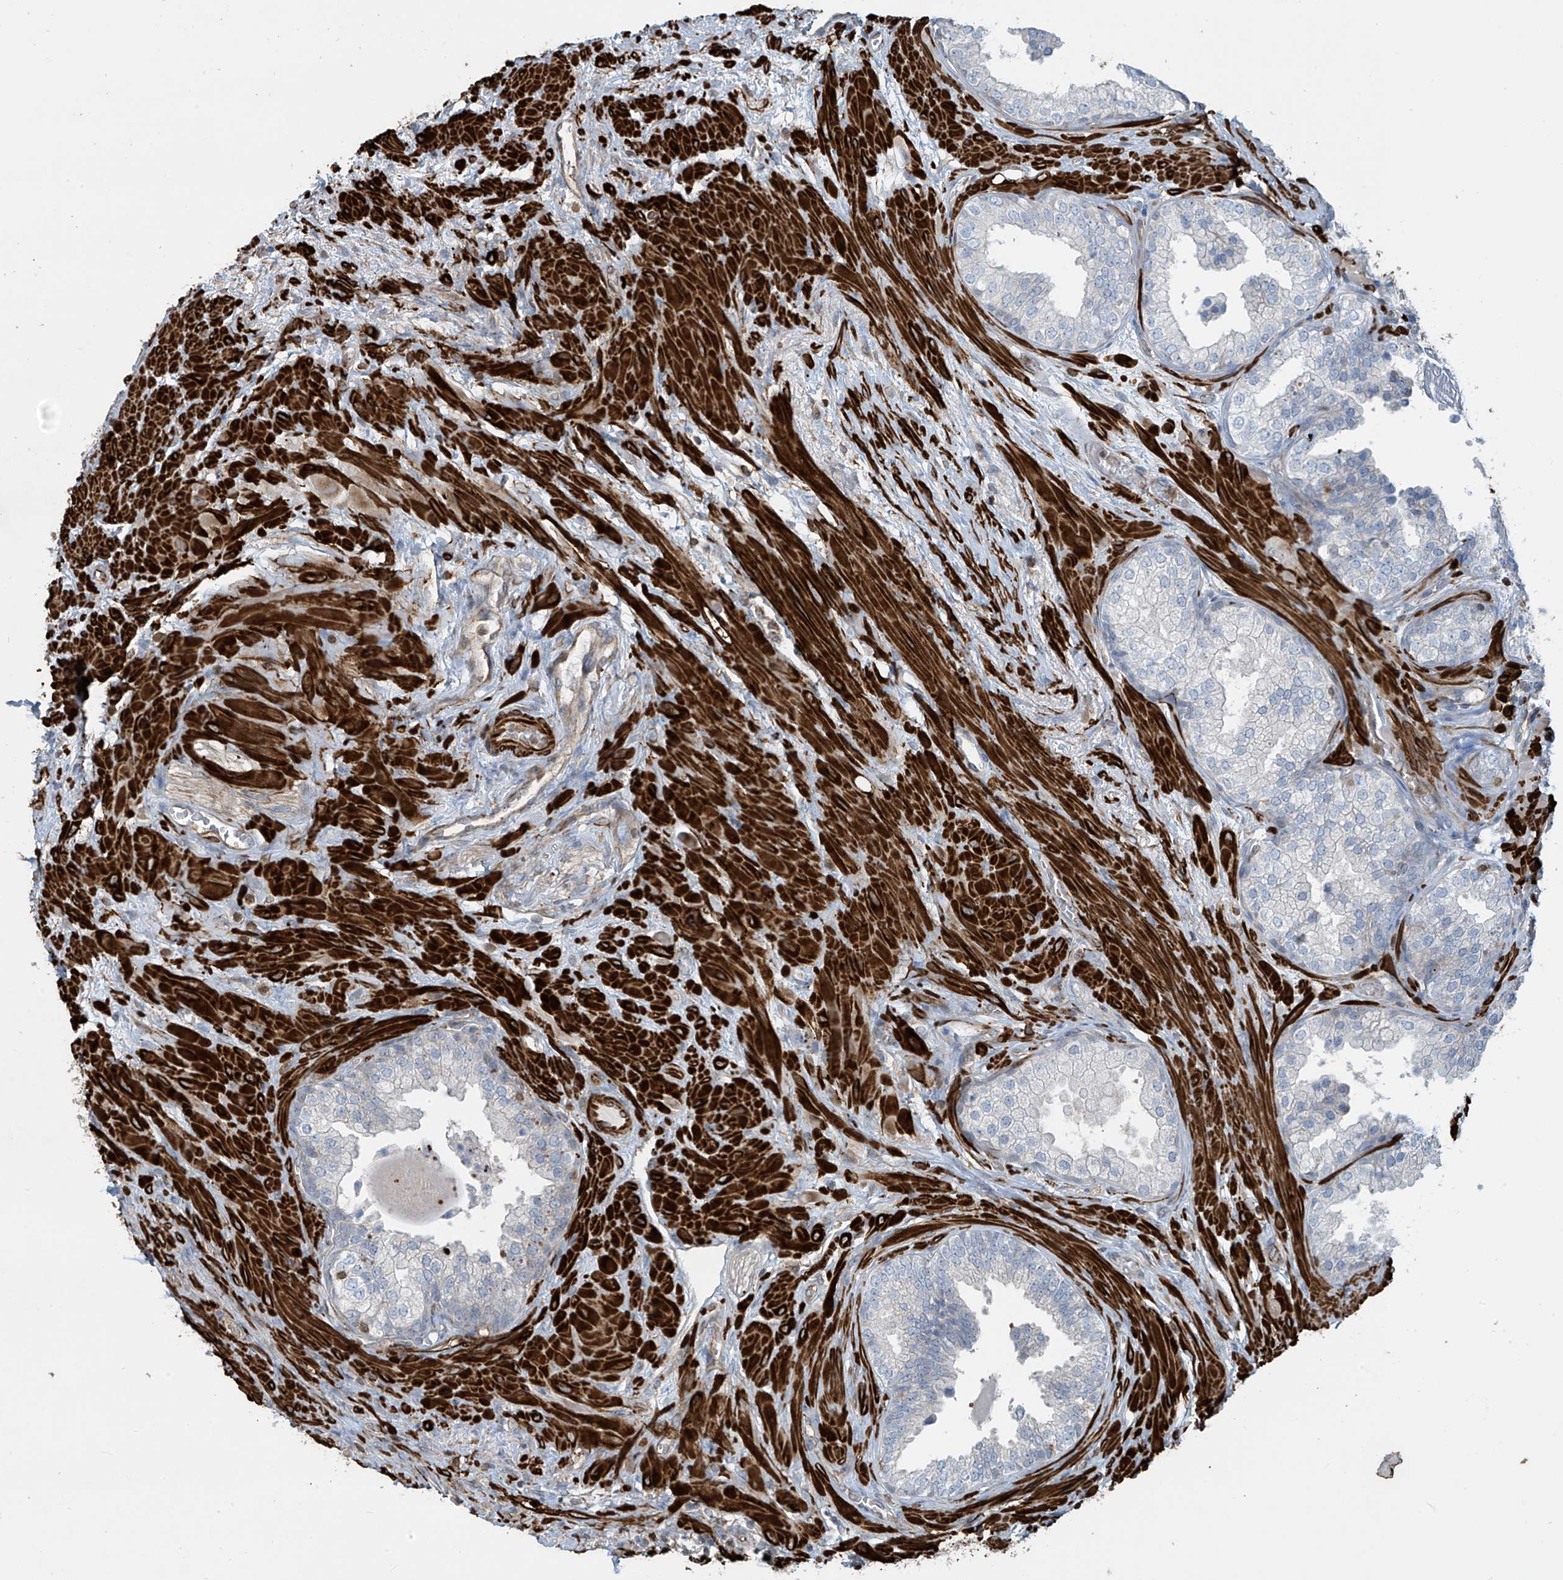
{"staining": {"intensity": "weak", "quantity": "<25%", "location": "cytoplasmic/membranous"}, "tissue": "prostate", "cell_type": "Glandular cells", "image_type": "normal", "snomed": [{"axis": "morphology", "description": "Normal tissue, NOS"}, {"axis": "topography", "description": "Prostate"}], "caption": "Immunohistochemistry histopathology image of unremarkable prostate: human prostate stained with DAB reveals no significant protein expression in glandular cells.", "gene": "SH3BGRL3", "patient": {"sex": "male", "age": 48}}